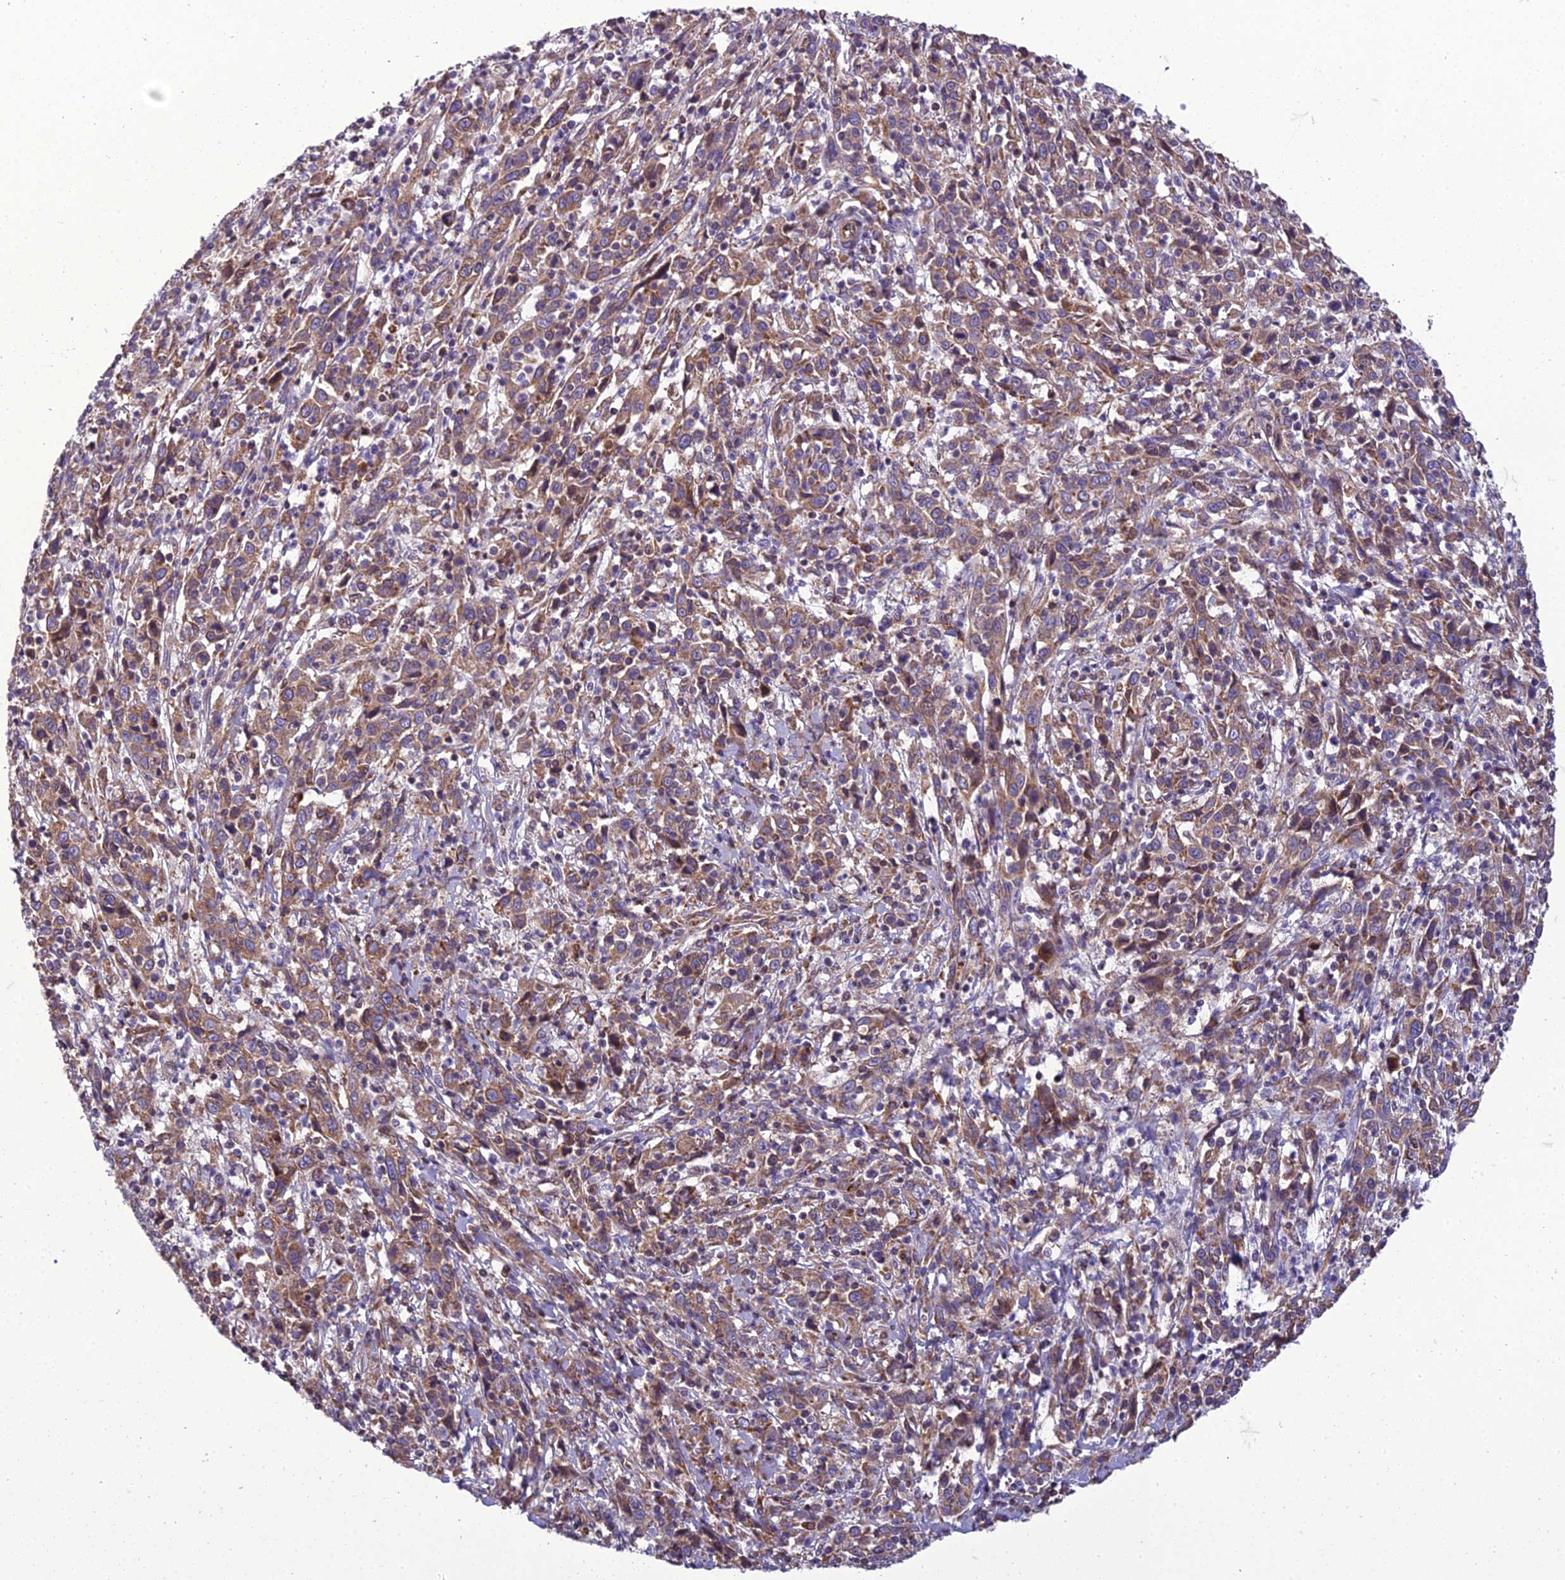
{"staining": {"intensity": "moderate", "quantity": ">75%", "location": "cytoplasmic/membranous"}, "tissue": "cervical cancer", "cell_type": "Tumor cells", "image_type": "cancer", "snomed": [{"axis": "morphology", "description": "Squamous cell carcinoma, NOS"}, {"axis": "topography", "description": "Cervix"}], "caption": "Moderate cytoplasmic/membranous expression for a protein is identified in approximately >75% of tumor cells of cervical cancer using immunohistochemistry.", "gene": "GIMAP1", "patient": {"sex": "female", "age": 46}}